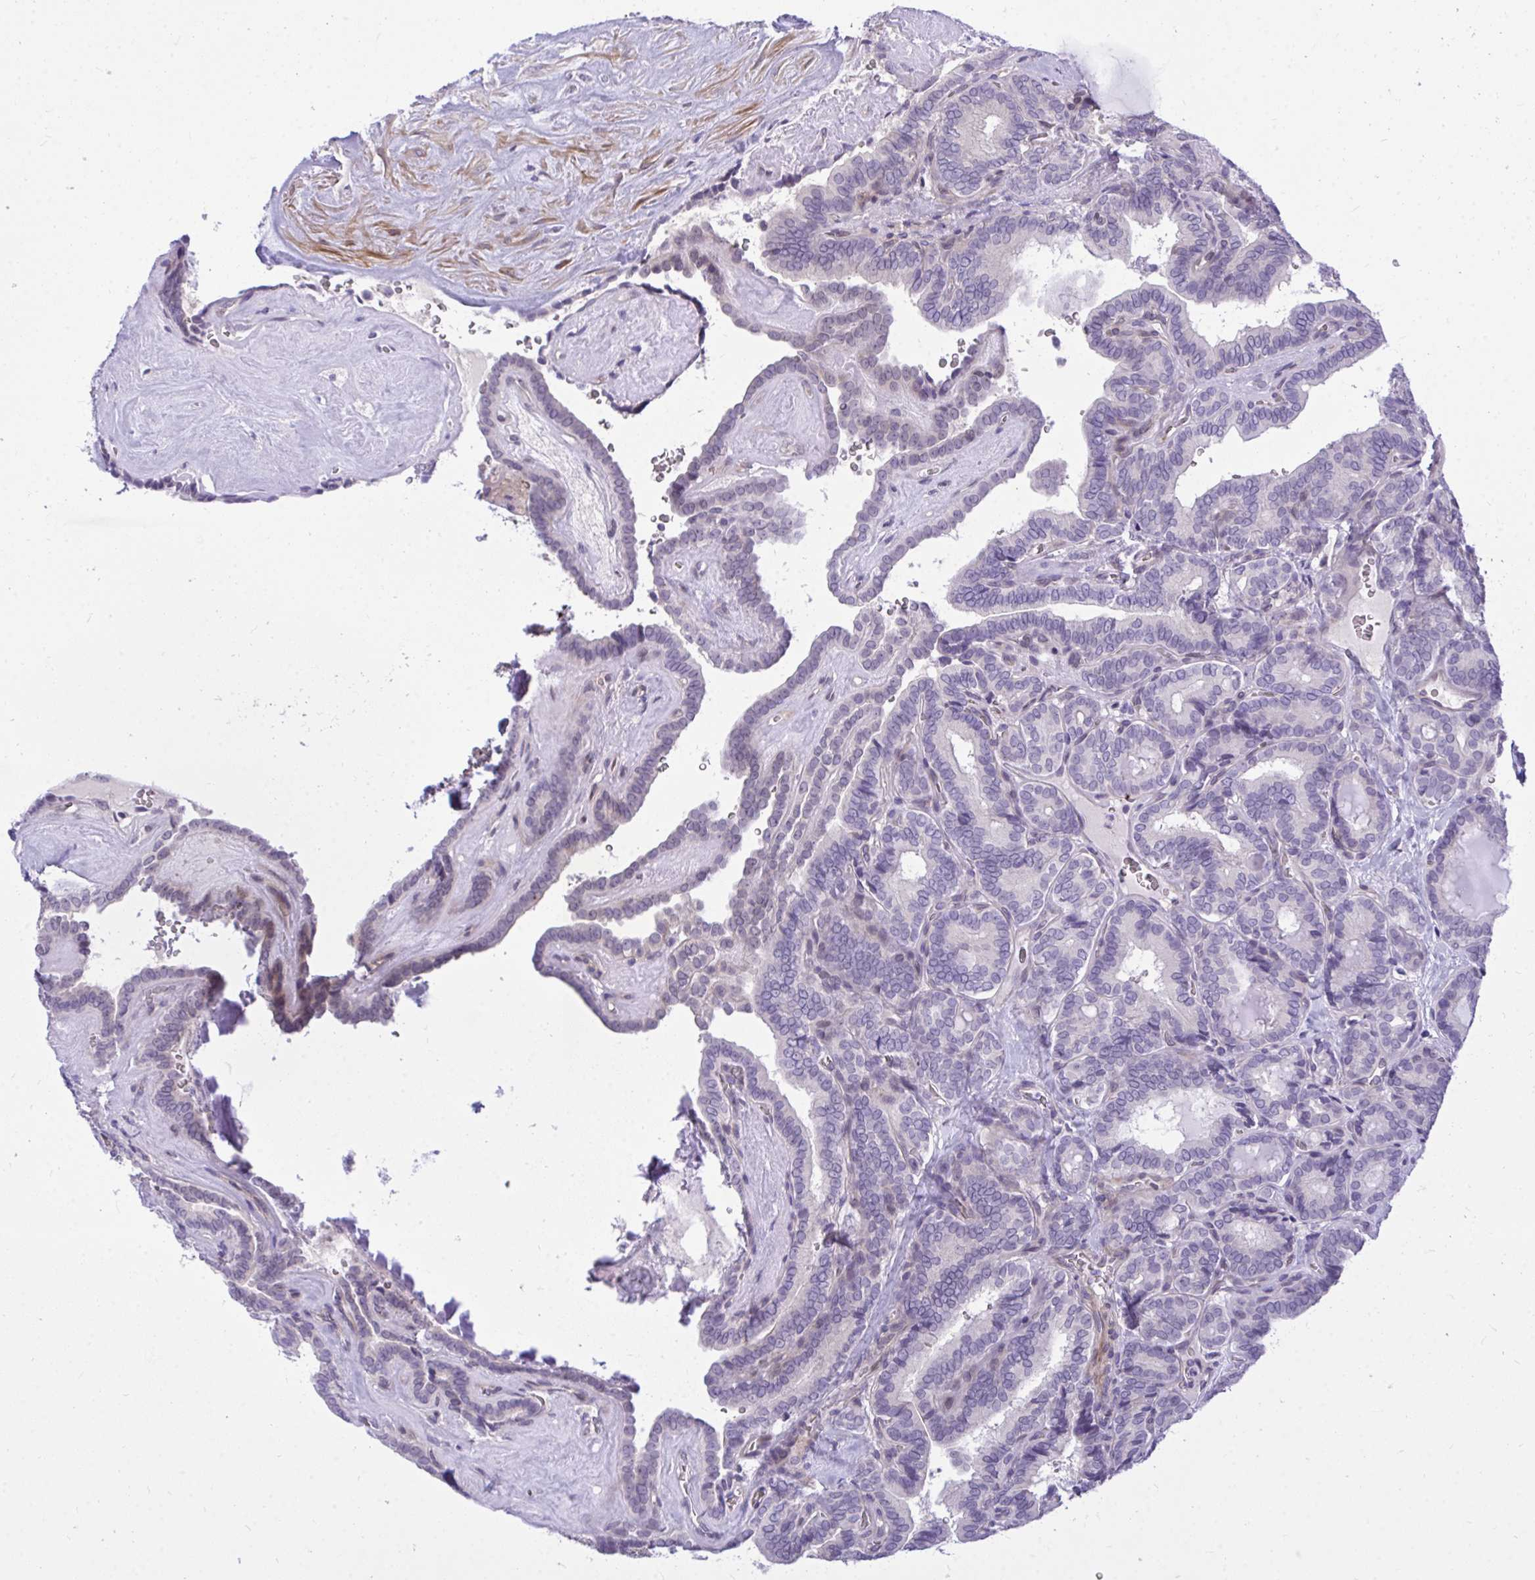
{"staining": {"intensity": "negative", "quantity": "none", "location": "none"}, "tissue": "thyroid cancer", "cell_type": "Tumor cells", "image_type": "cancer", "snomed": [{"axis": "morphology", "description": "Papillary adenocarcinoma, NOS"}, {"axis": "topography", "description": "Thyroid gland"}], "caption": "The photomicrograph displays no staining of tumor cells in thyroid papillary adenocarcinoma.", "gene": "HMBOX1", "patient": {"sex": "female", "age": 21}}